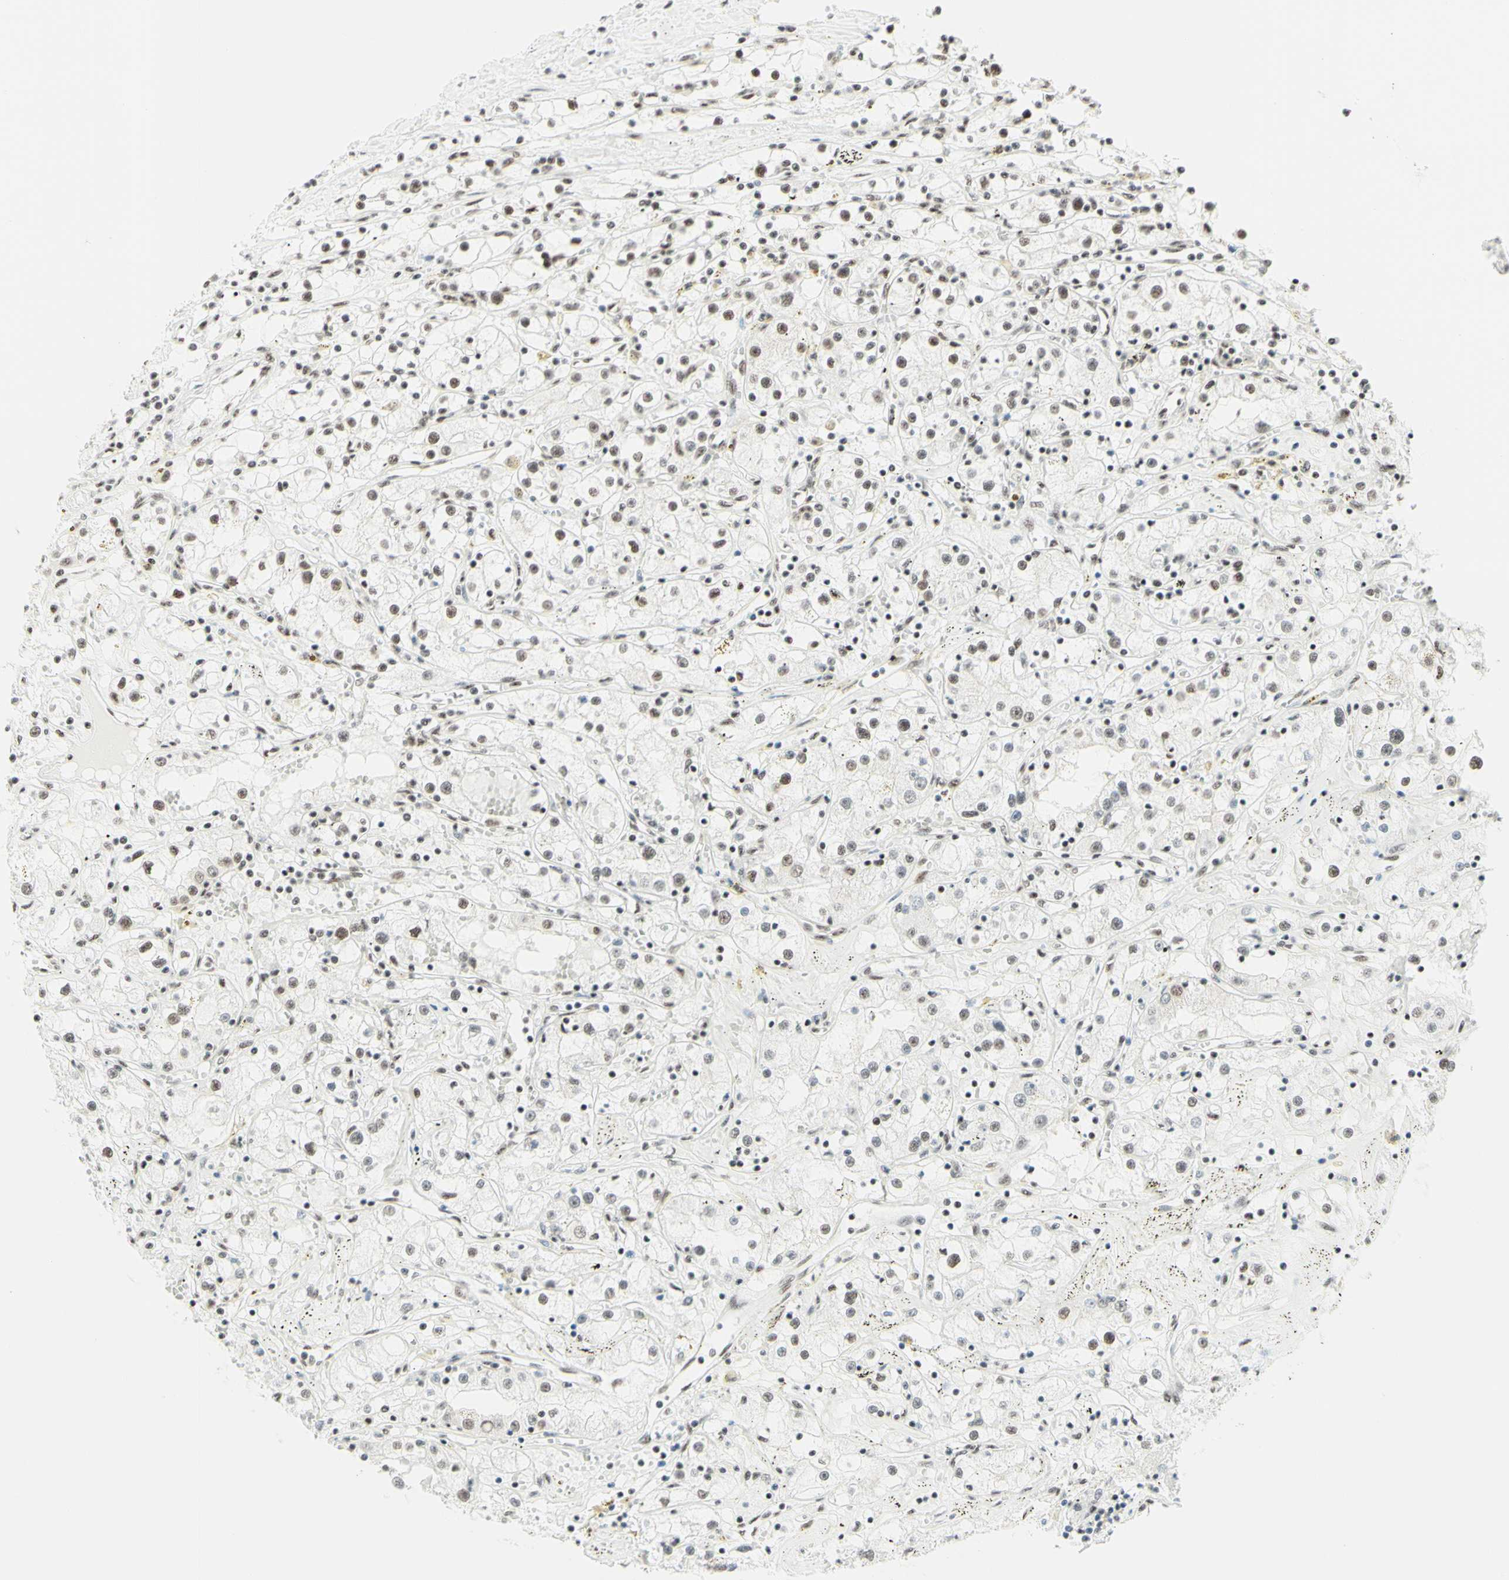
{"staining": {"intensity": "negative", "quantity": "none", "location": "none"}, "tissue": "renal cancer", "cell_type": "Tumor cells", "image_type": "cancer", "snomed": [{"axis": "morphology", "description": "Adenocarcinoma, NOS"}, {"axis": "topography", "description": "Kidney"}], "caption": "A micrograph of human adenocarcinoma (renal) is negative for staining in tumor cells. The staining was performed using DAB (3,3'-diaminobenzidine) to visualize the protein expression in brown, while the nuclei were stained in blue with hematoxylin (Magnification: 20x).", "gene": "WTAP", "patient": {"sex": "male", "age": 56}}